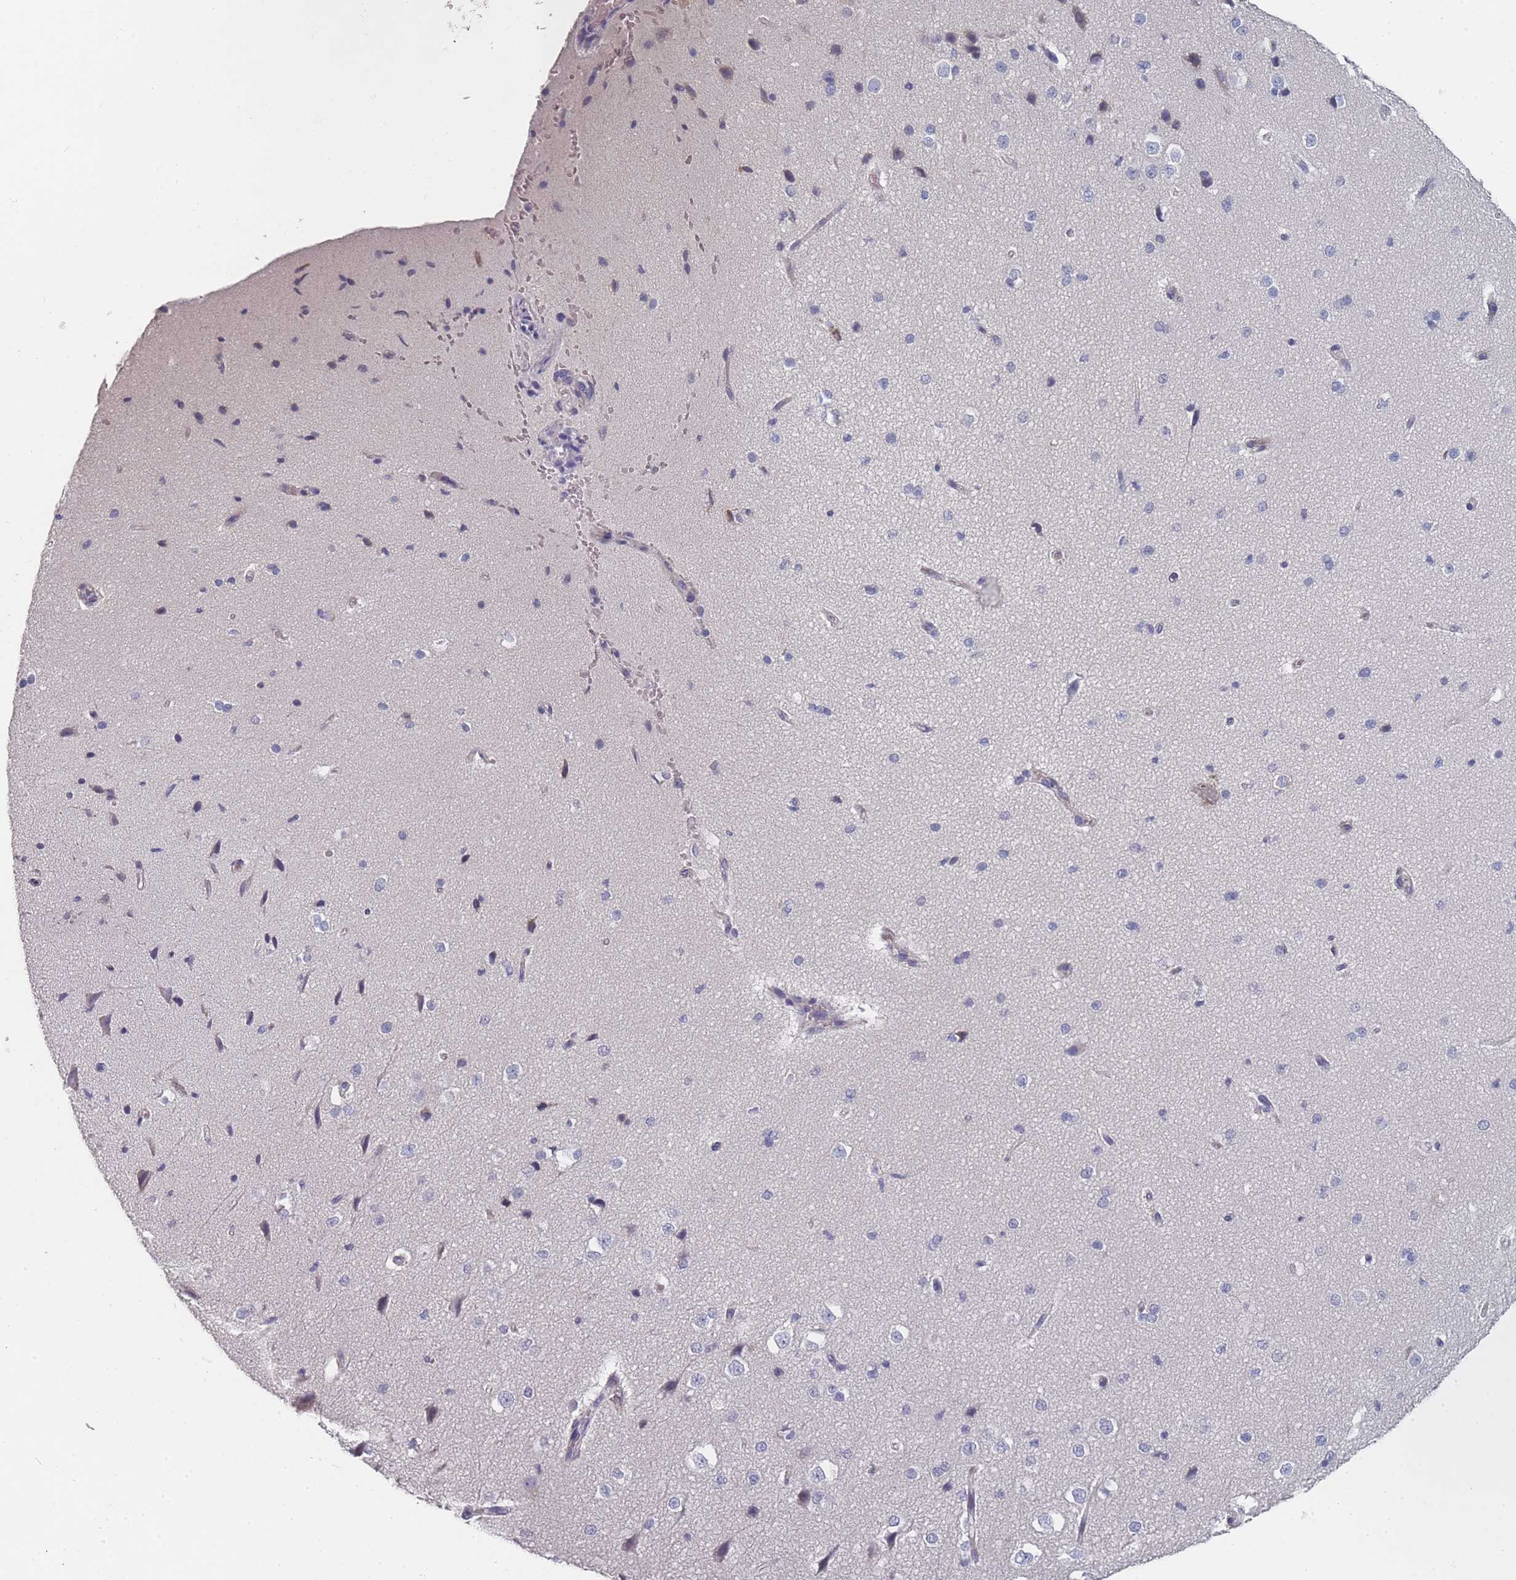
{"staining": {"intensity": "negative", "quantity": "none", "location": "none"}, "tissue": "cerebral cortex", "cell_type": "Endothelial cells", "image_type": "normal", "snomed": [{"axis": "morphology", "description": "Normal tissue, NOS"}, {"axis": "morphology", "description": "Developmental malformation"}, {"axis": "topography", "description": "Cerebral cortex"}], "caption": "High power microscopy photomicrograph of an IHC photomicrograph of benign cerebral cortex, revealing no significant positivity in endothelial cells.", "gene": "SLC35E4", "patient": {"sex": "female", "age": 30}}